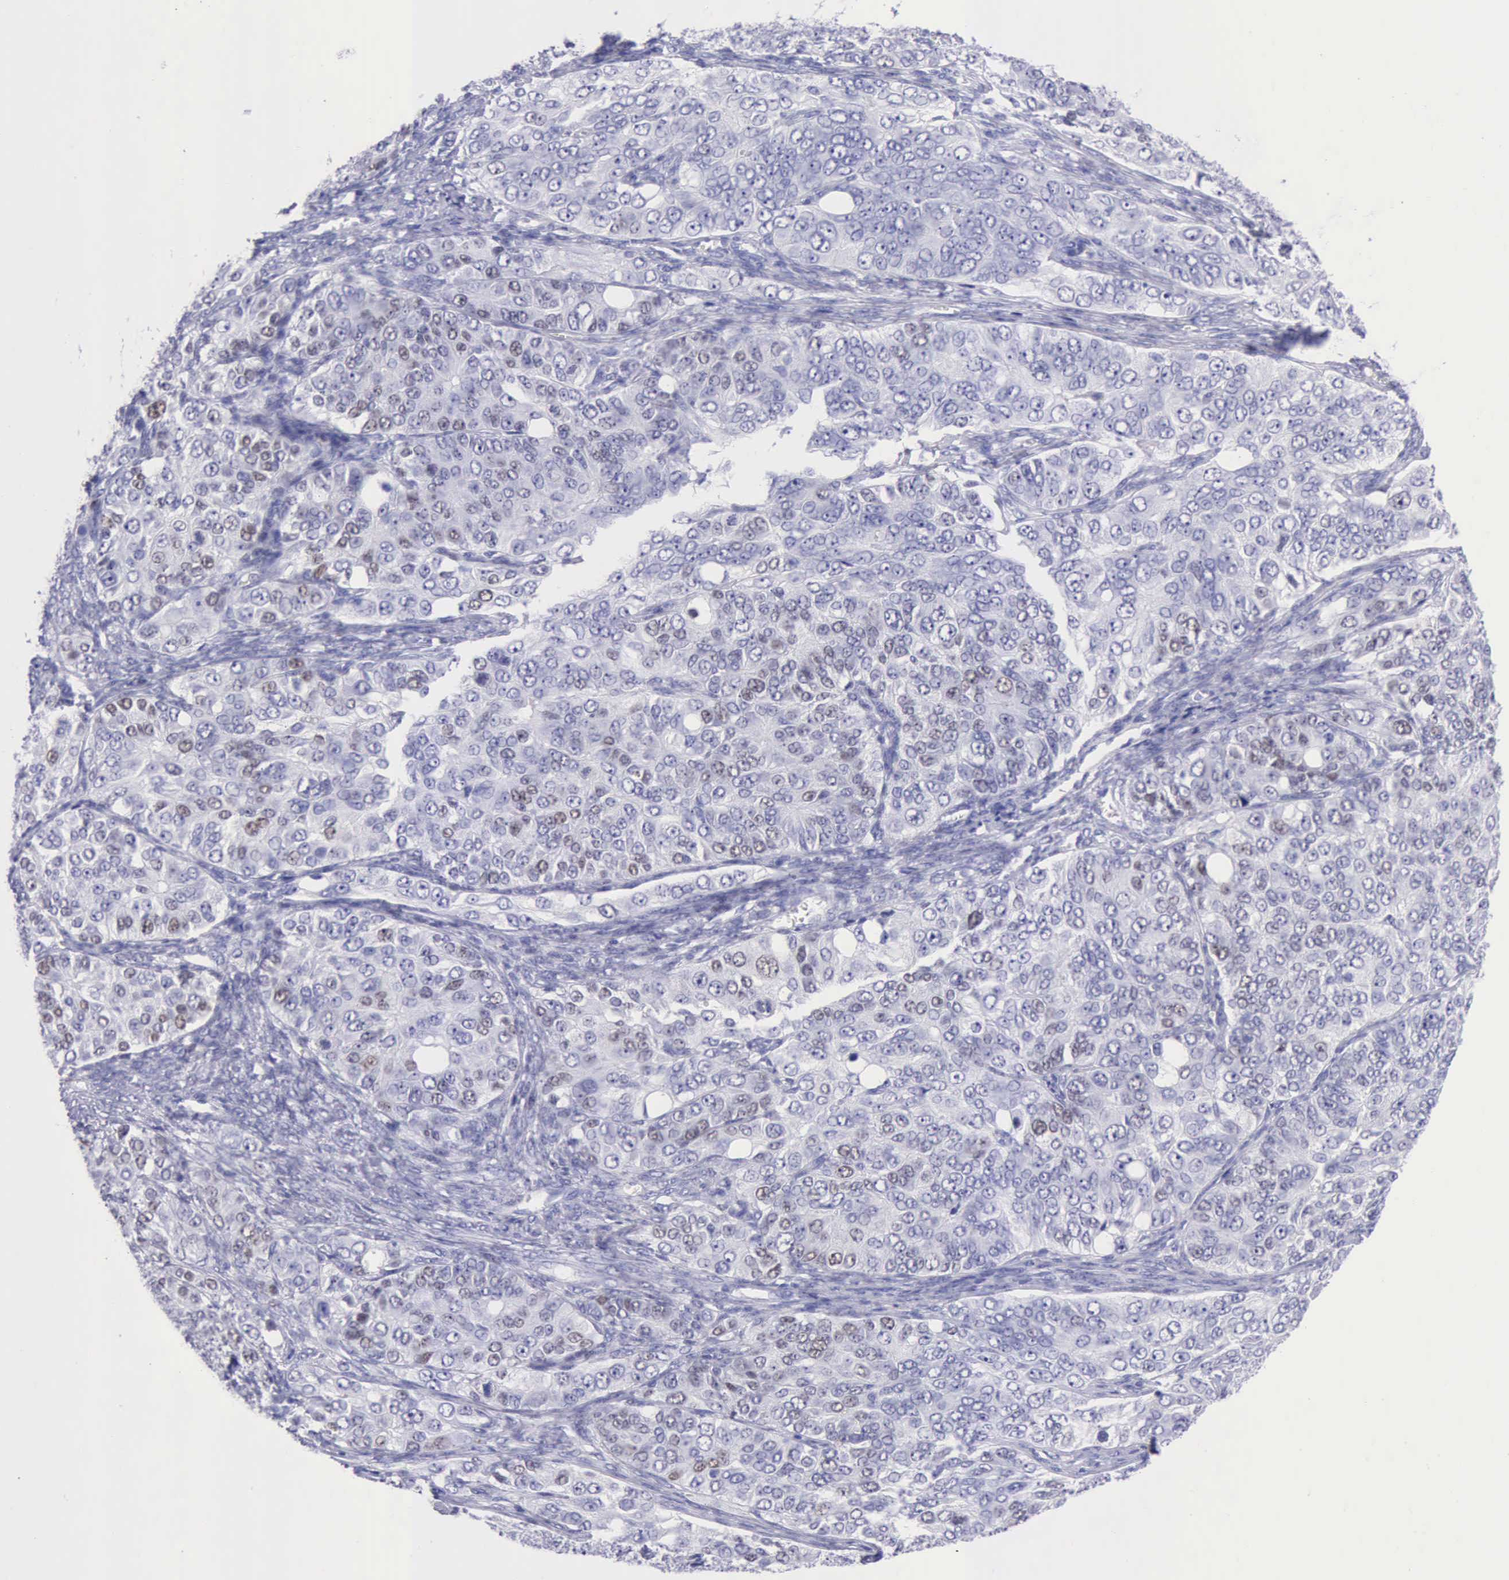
{"staining": {"intensity": "weak", "quantity": "<25%", "location": "nuclear"}, "tissue": "ovarian cancer", "cell_type": "Tumor cells", "image_type": "cancer", "snomed": [{"axis": "morphology", "description": "Carcinoma, endometroid"}, {"axis": "topography", "description": "Ovary"}], "caption": "Ovarian cancer was stained to show a protein in brown. There is no significant staining in tumor cells.", "gene": "MCM2", "patient": {"sex": "female", "age": 51}}